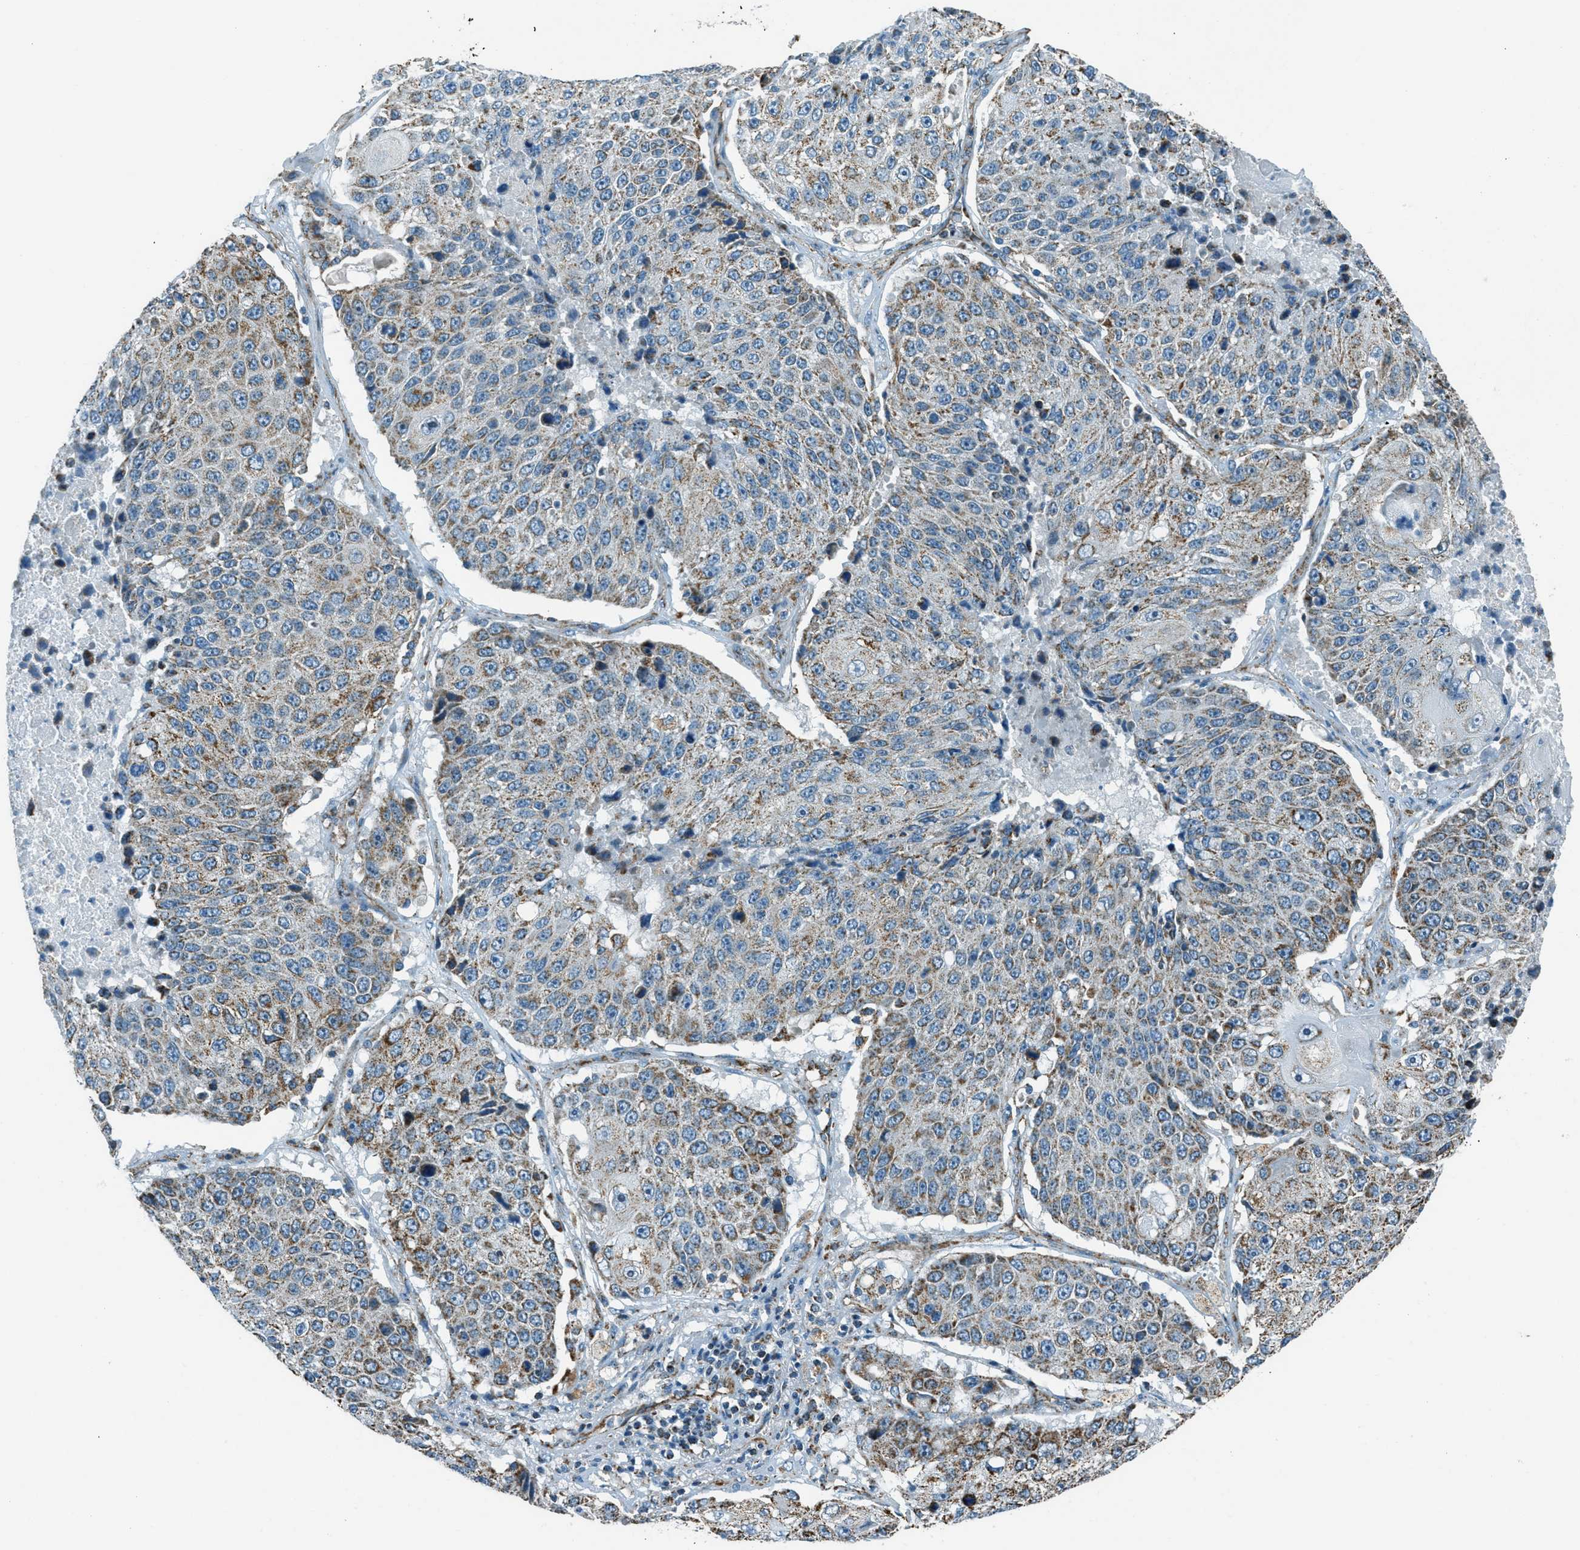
{"staining": {"intensity": "moderate", "quantity": "25%-75%", "location": "cytoplasmic/membranous"}, "tissue": "lung cancer", "cell_type": "Tumor cells", "image_type": "cancer", "snomed": [{"axis": "morphology", "description": "Squamous cell carcinoma, NOS"}, {"axis": "topography", "description": "Lung"}], "caption": "Lung squamous cell carcinoma was stained to show a protein in brown. There is medium levels of moderate cytoplasmic/membranous positivity in approximately 25%-75% of tumor cells. (brown staining indicates protein expression, while blue staining denotes nuclei).", "gene": "CHST15", "patient": {"sex": "male", "age": 61}}